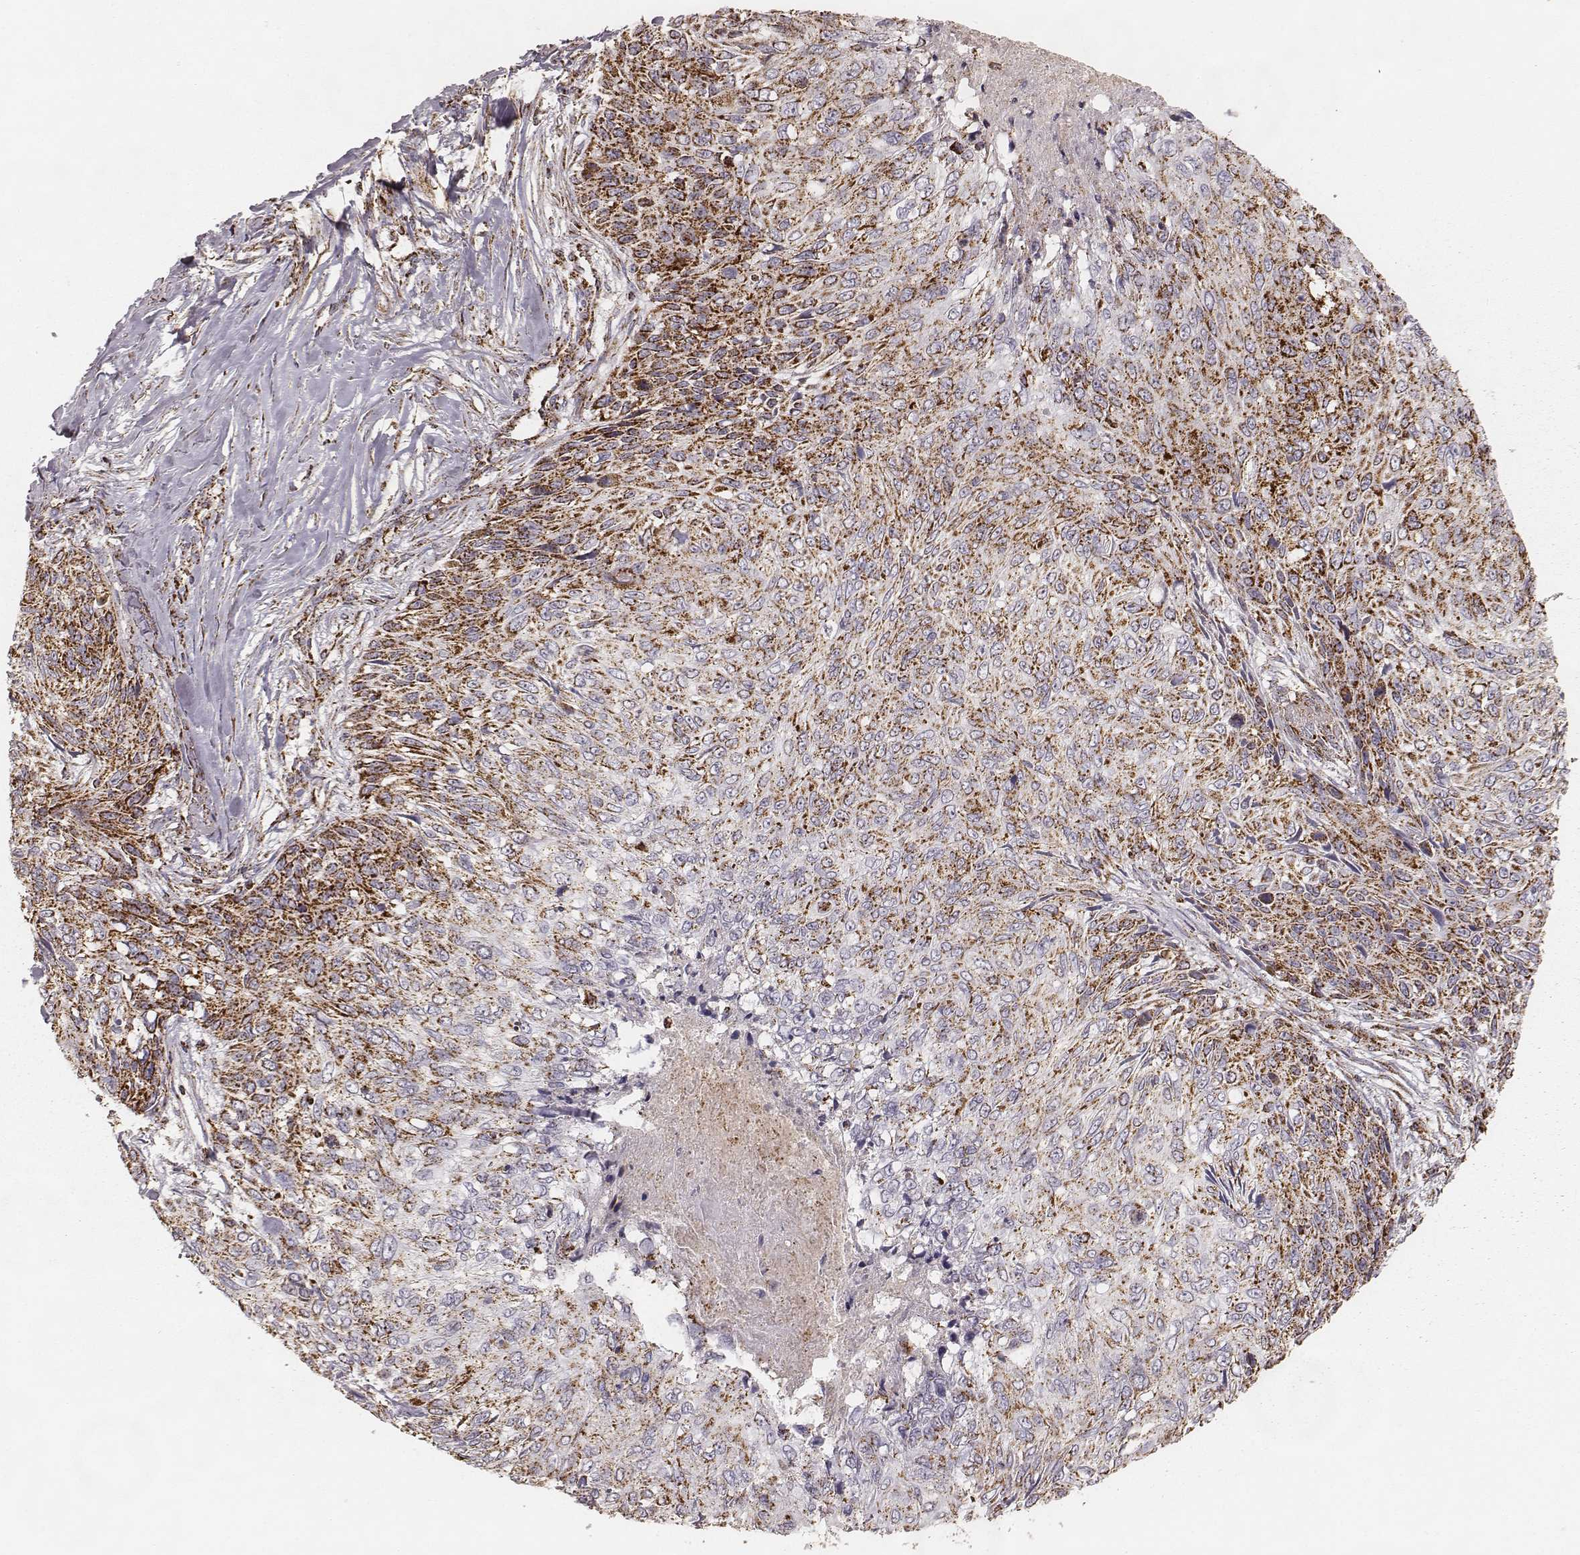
{"staining": {"intensity": "strong", "quantity": ">75%", "location": "cytoplasmic/membranous"}, "tissue": "skin cancer", "cell_type": "Tumor cells", "image_type": "cancer", "snomed": [{"axis": "morphology", "description": "Squamous cell carcinoma, NOS"}, {"axis": "topography", "description": "Skin"}], "caption": "A micrograph showing strong cytoplasmic/membranous positivity in approximately >75% of tumor cells in skin cancer, as visualized by brown immunohistochemical staining.", "gene": "CS", "patient": {"sex": "male", "age": 92}}